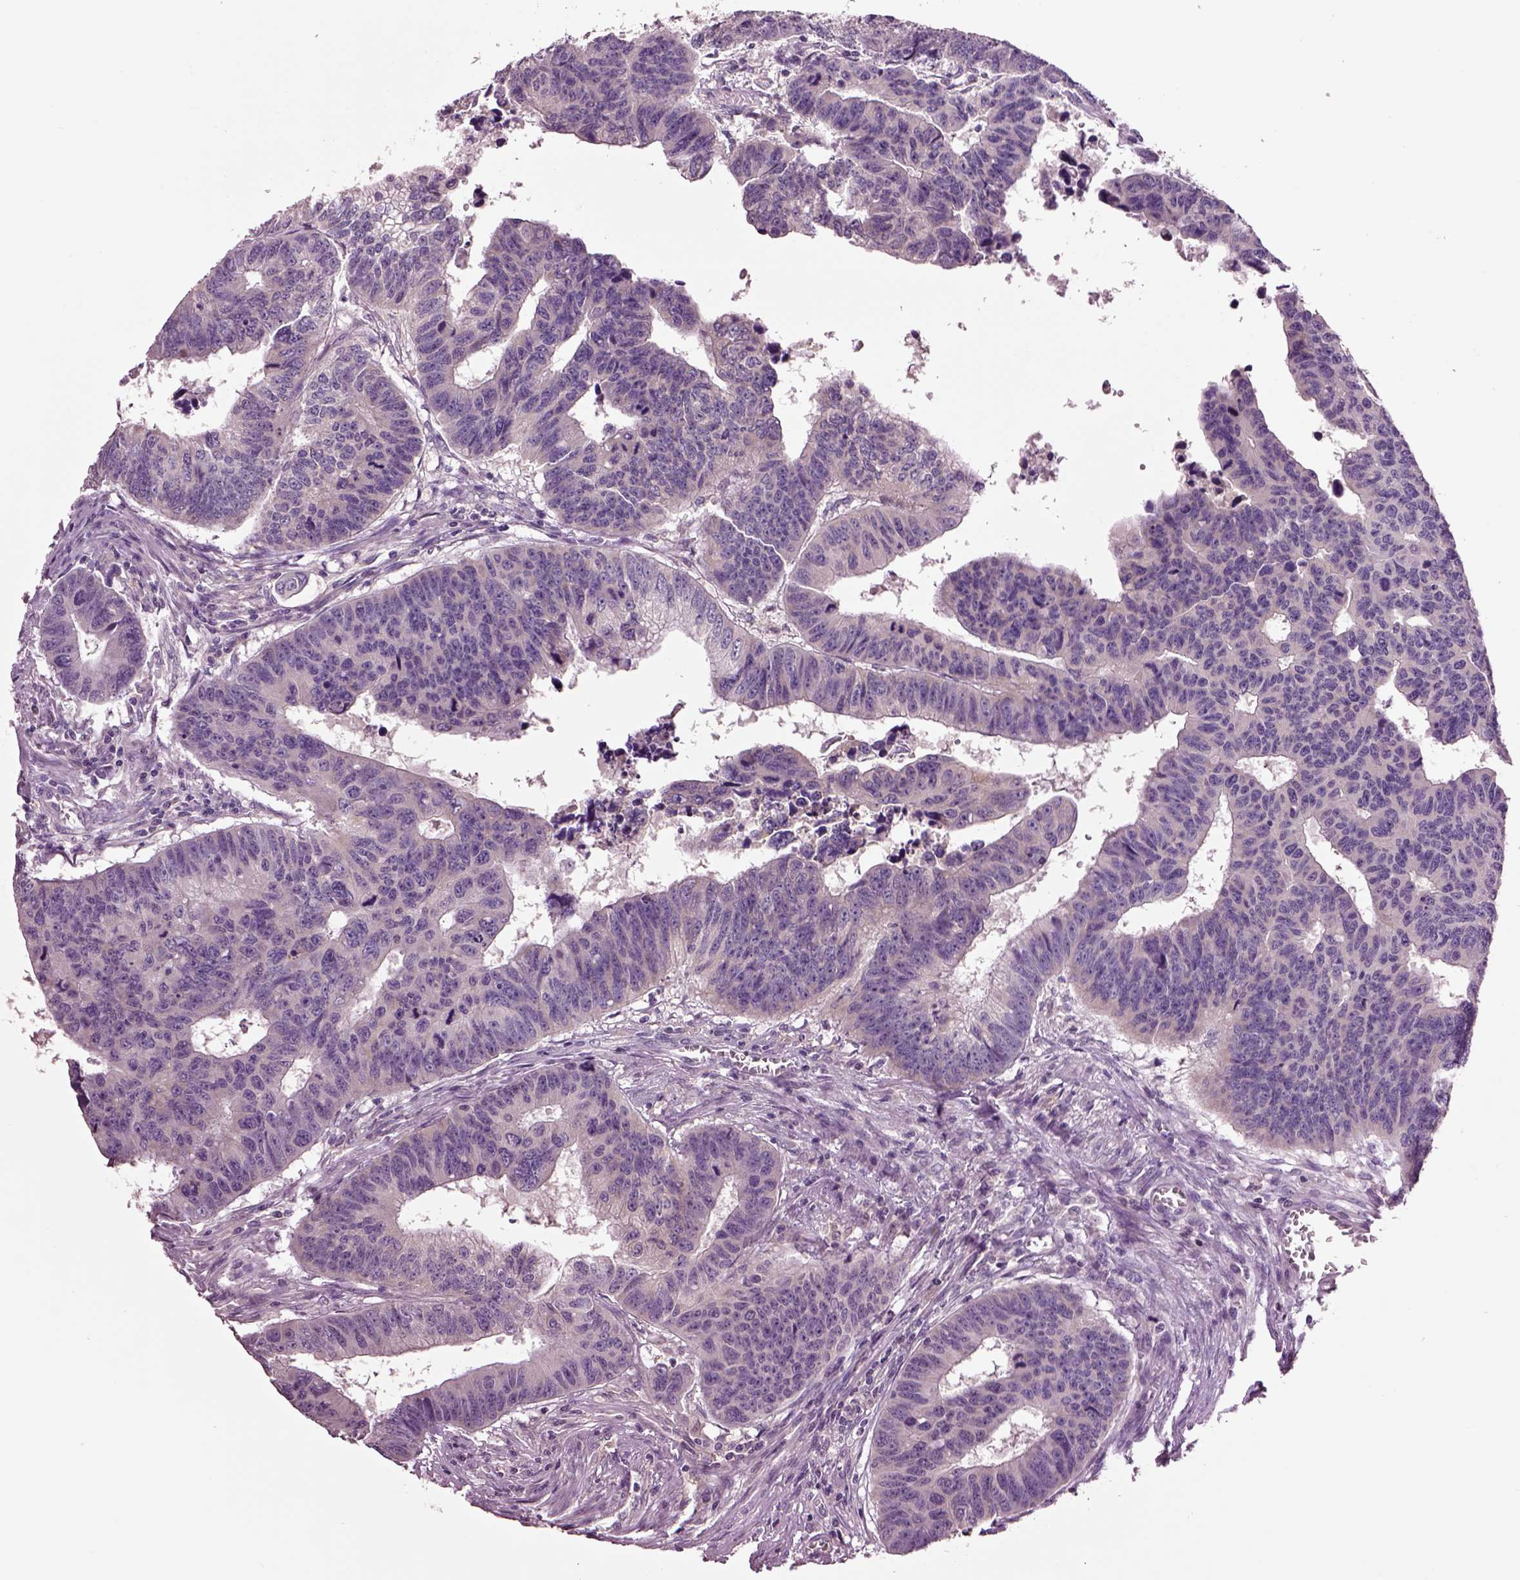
{"staining": {"intensity": "negative", "quantity": "none", "location": "none"}, "tissue": "colorectal cancer", "cell_type": "Tumor cells", "image_type": "cancer", "snomed": [{"axis": "morphology", "description": "Adenocarcinoma, NOS"}, {"axis": "topography", "description": "Rectum"}], "caption": "Immunohistochemical staining of adenocarcinoma (colorectal) reveals no significant positivity in tumor cells.", "gene": "CLPSL1", "patient": {"sex": "female", "age": 85}}